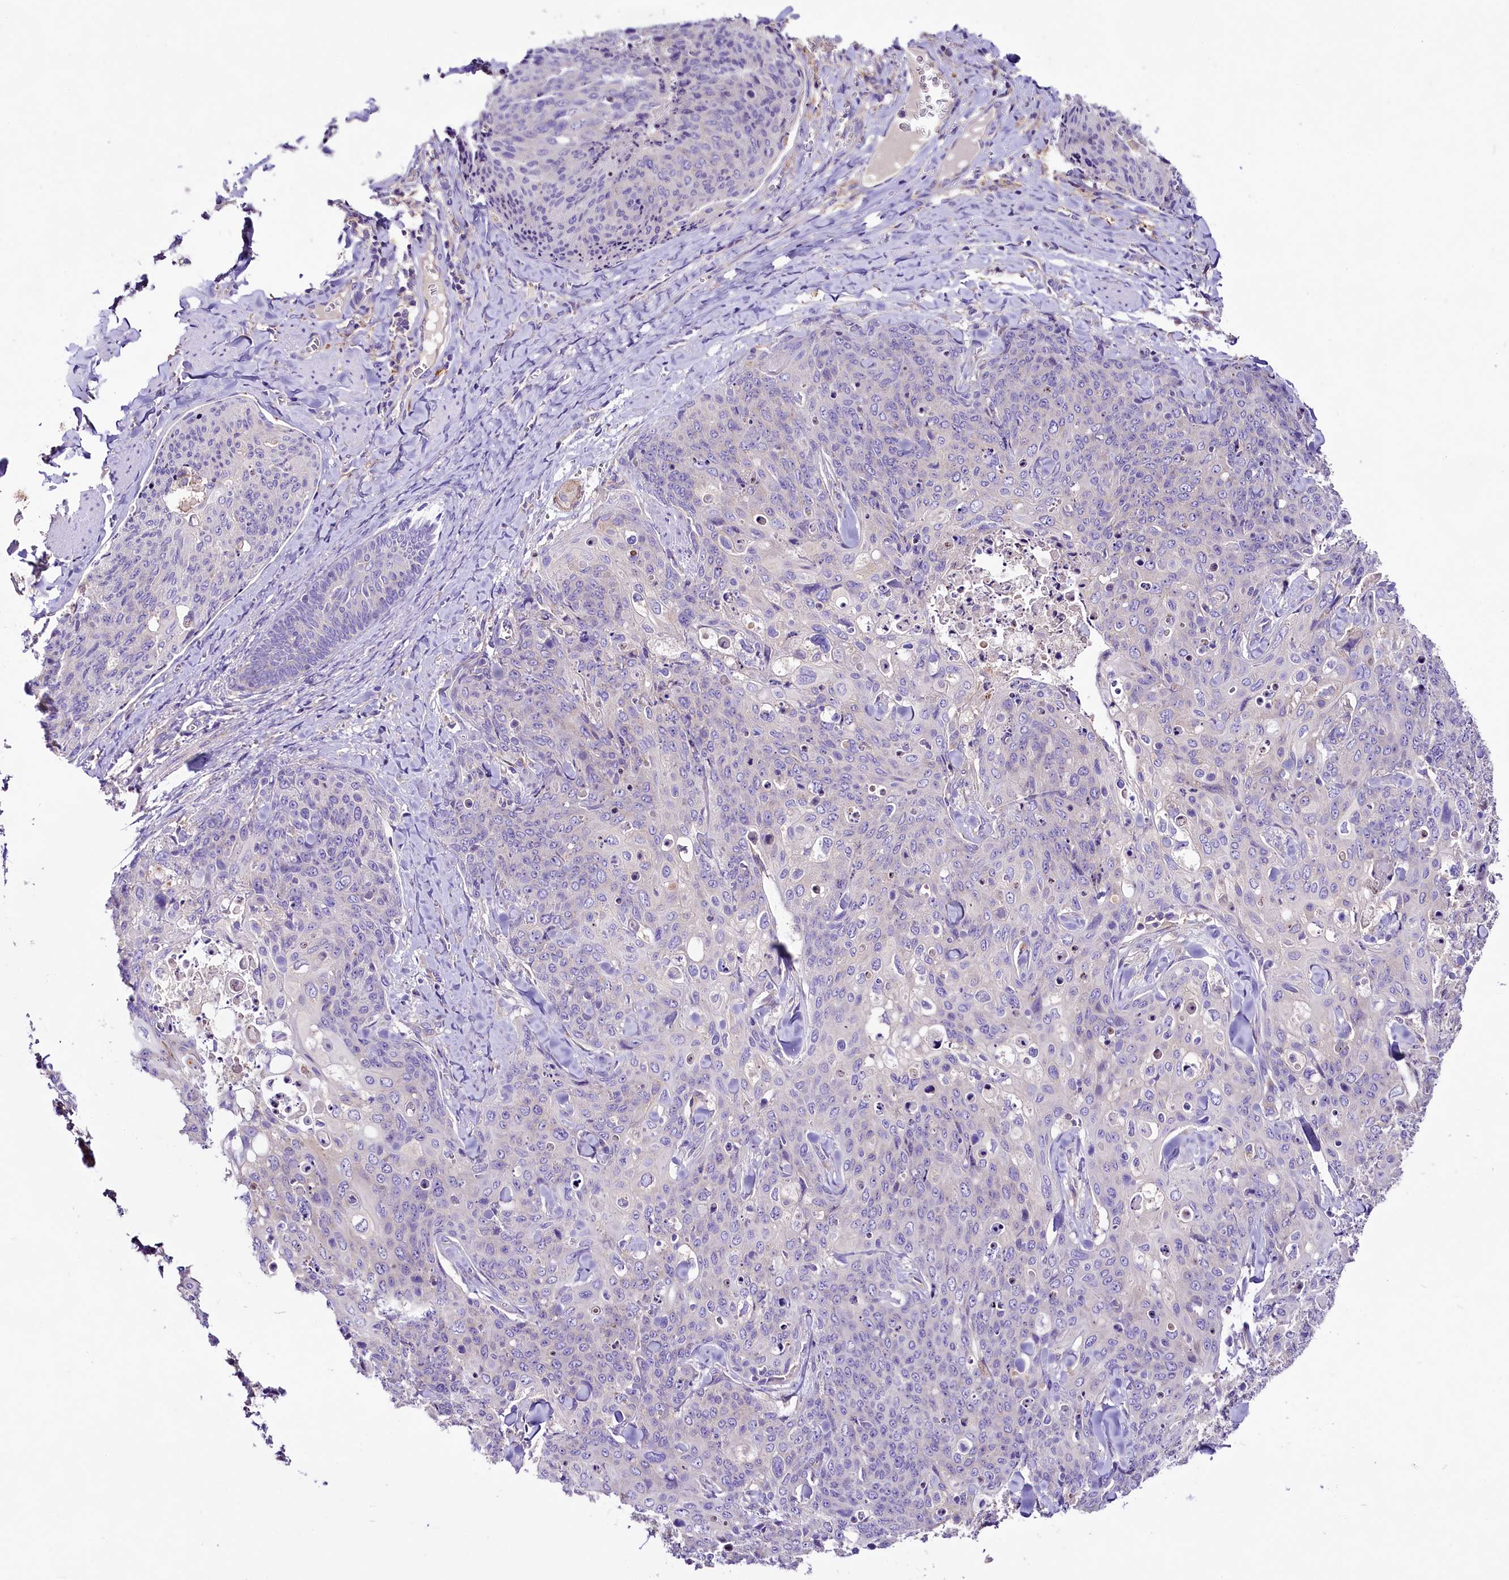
{"staining": {"intensity": "negative", "quantity": "none", "location": "none"}, "tissue": "skin cancer", "cell_type": "Tumor cells", "image_type": "cancer", "snomed": [{"axis": "morphology", "description": "Squamous cell carcinoma, NOS"}, {"axis": "topography", "description": "Skin"}, {"axis": "topography", "description": "Vulva"}], "caption": "IHC of human skin cancer reveals no positivity in tumor cells.", "gene": "PEMT", "patient": {"sex": "female", "age": 85}}